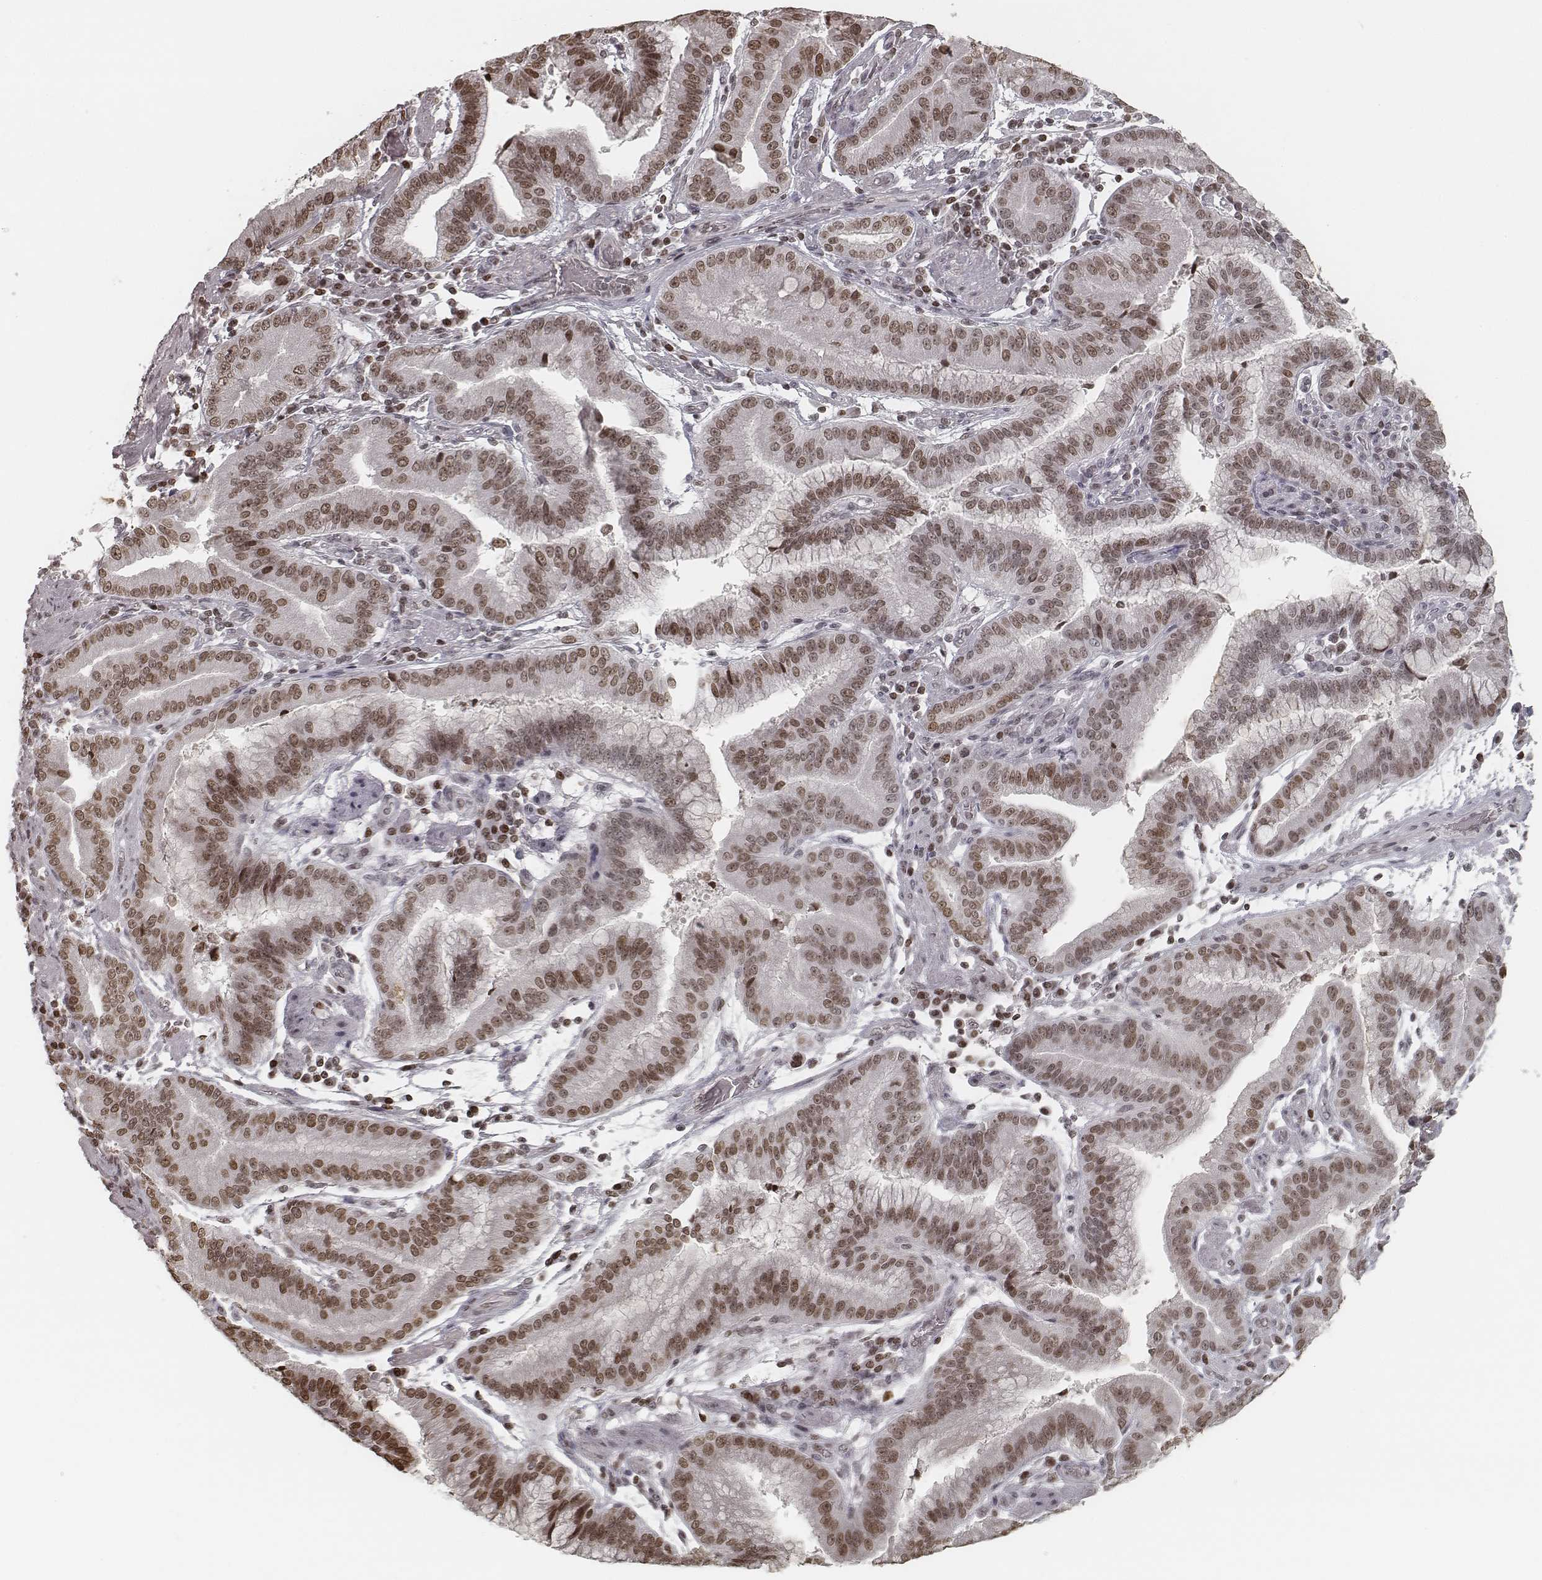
{"staining": {"intensity": "moderate", "quantity": ">75%", "location": "nuclear"}, "tissue": "stomach cancer", "cell_type": "Tumor cells", "image_type": "cancer", "snomed": [{"axis": "morphology", "description": "Adenocarcinoma, NOS"}, {"axis": "topography", "description": "Stomach"}], "caption": "Stomach cancer stained for a protein demonstrates moderate nuclear positivity in tumor cells. The staining is performed using DAB (3,3'-diaminobenzidine) brown chromogen to label protein expression. The nuclei are counter-stained blue using hematoxylin.", "gene": "HMGA2", "patient": {"sex": "male", "age": 83}}